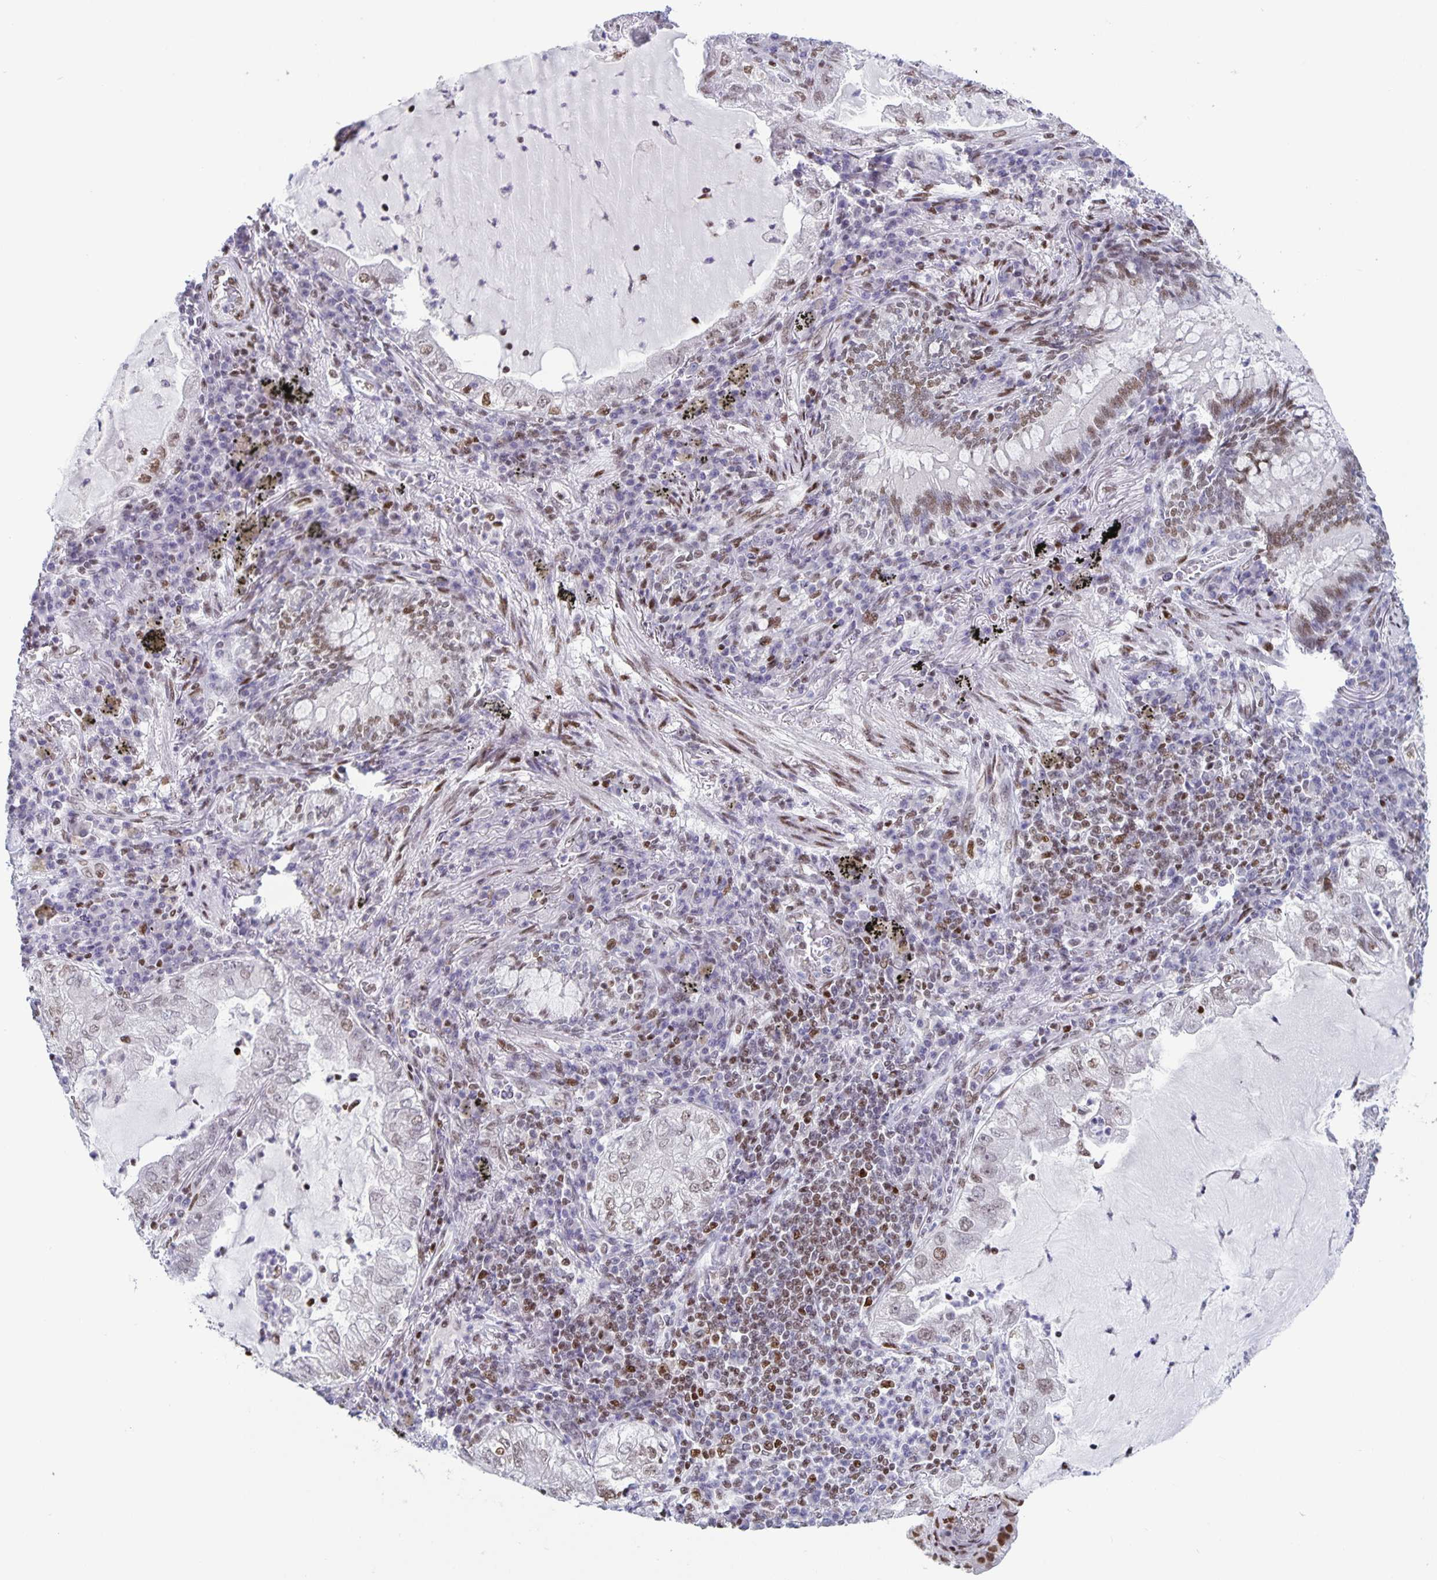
{"staining": {"intensity": "weak", "quantity": "25%-75%", "location": "nuclear"}, "tissue": "lung cancer", "cell_type": "Tumor cells", "image_type": "cancer", "snomed": [{"axis": "morphology", "description": "Adenocarcinoma, NOS"}, {"axis": "topography", "description": "Lung"}], "caption": "An IHC image of tumor tissue is shown. Protein staining in brown shows weak nuclear positivity in lung adenocarcinoma within tumor cells.", "gene": "JUND", "patient": {"sex": "female", "age": 73}}